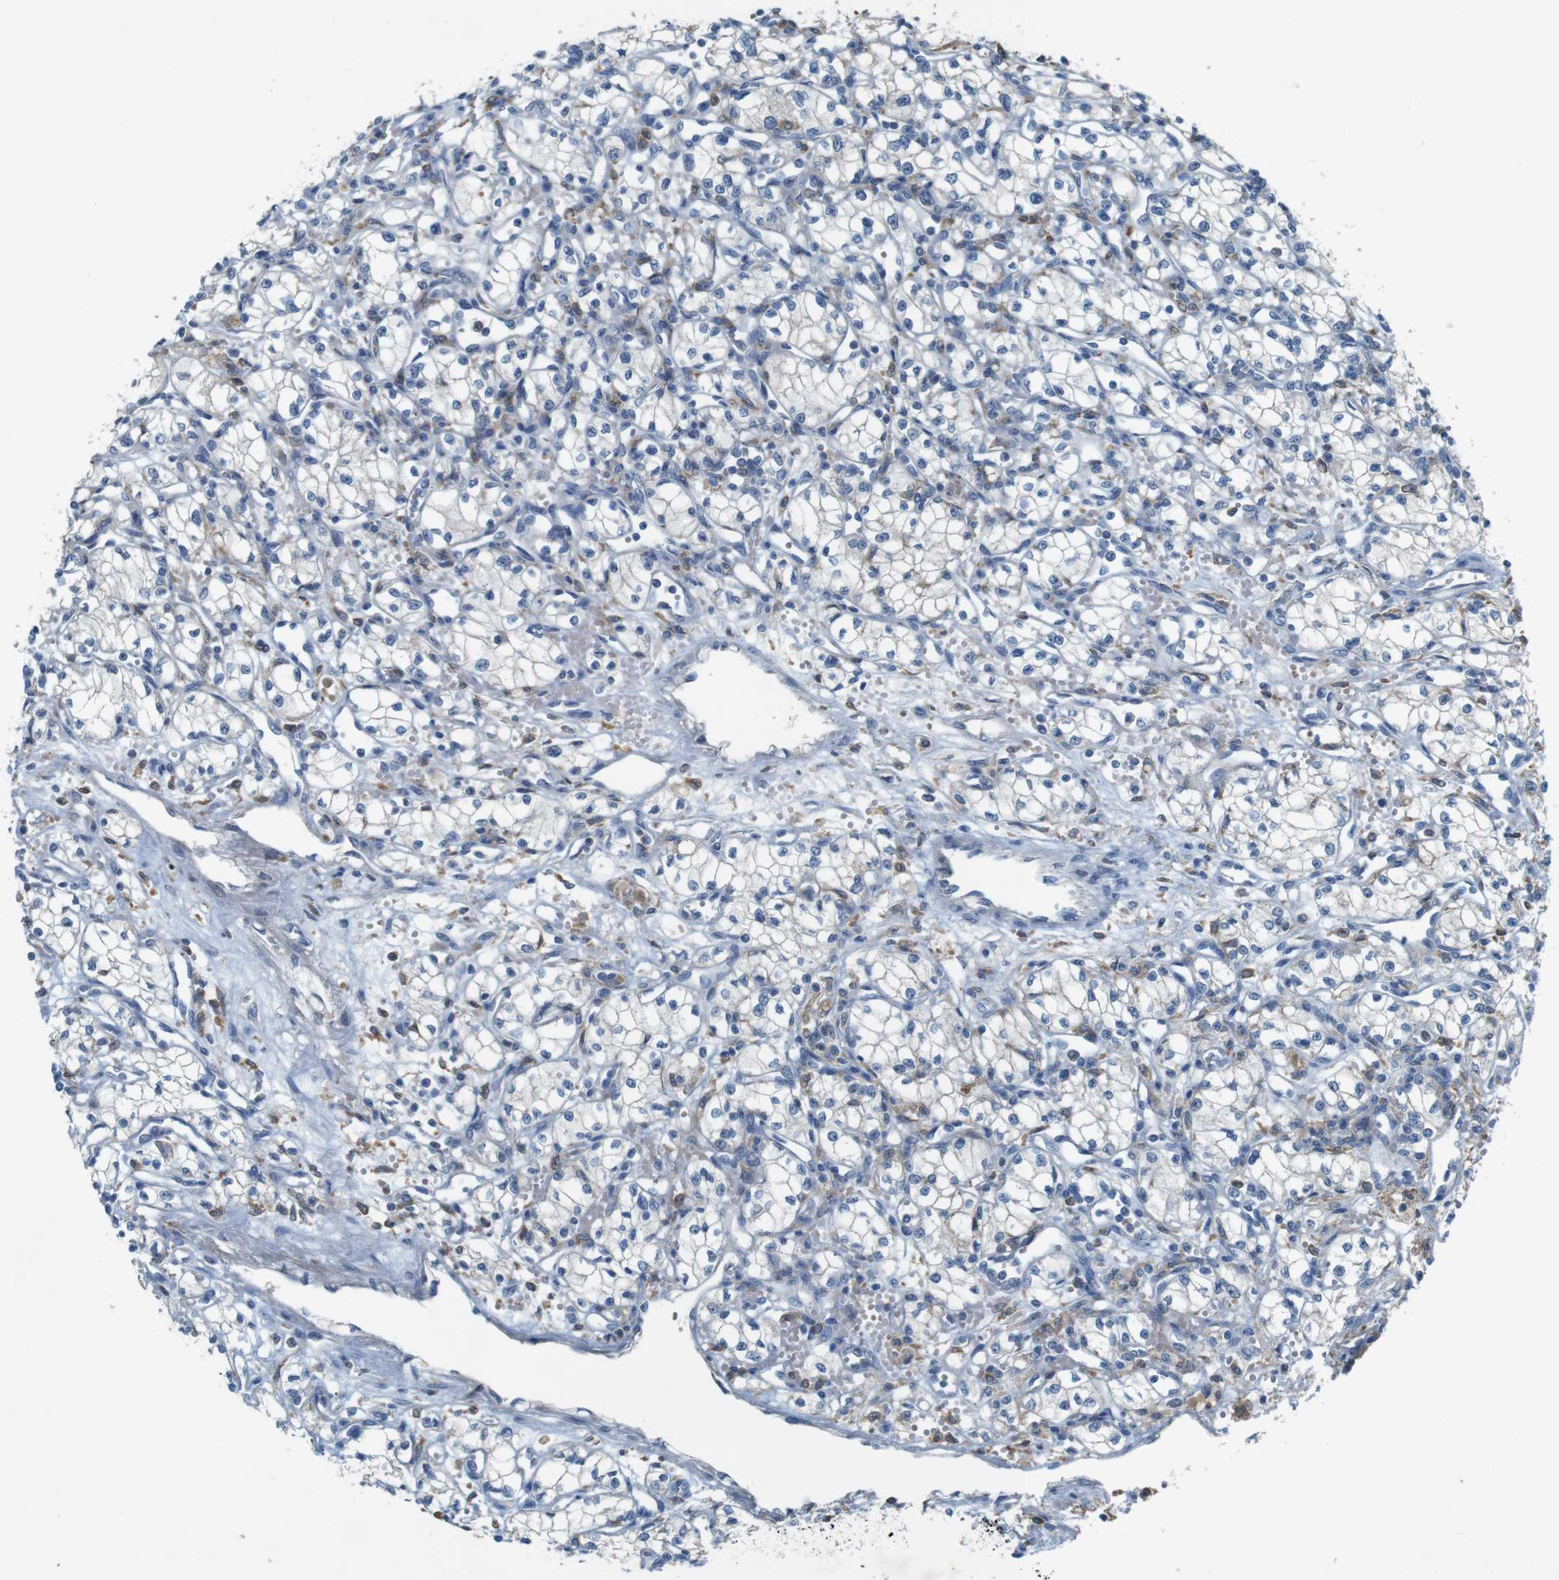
{"staining": {"intensity": "negative", "quantity": "none", "location": "none"}, "tissue": "renal cancer", "cell_type": "Tumor cells", "image_type": "cancer", "snomed": [{"axis": "morphology", "description": "Normal tissue, NOS"}, {"axis": "morphology", "description": "Adenocarcinoma, NOS"}, {"axis": "topography", "description": "Kidney"}], "caption": "A high-resolution photomicrograph shows immunohistochemistry (IHC) staining of renal adenocarcinoma, which displays no significant staining in tumor cells.", "gene": "MOGAT3", "patient": {"sex": "male", "age": 59}}